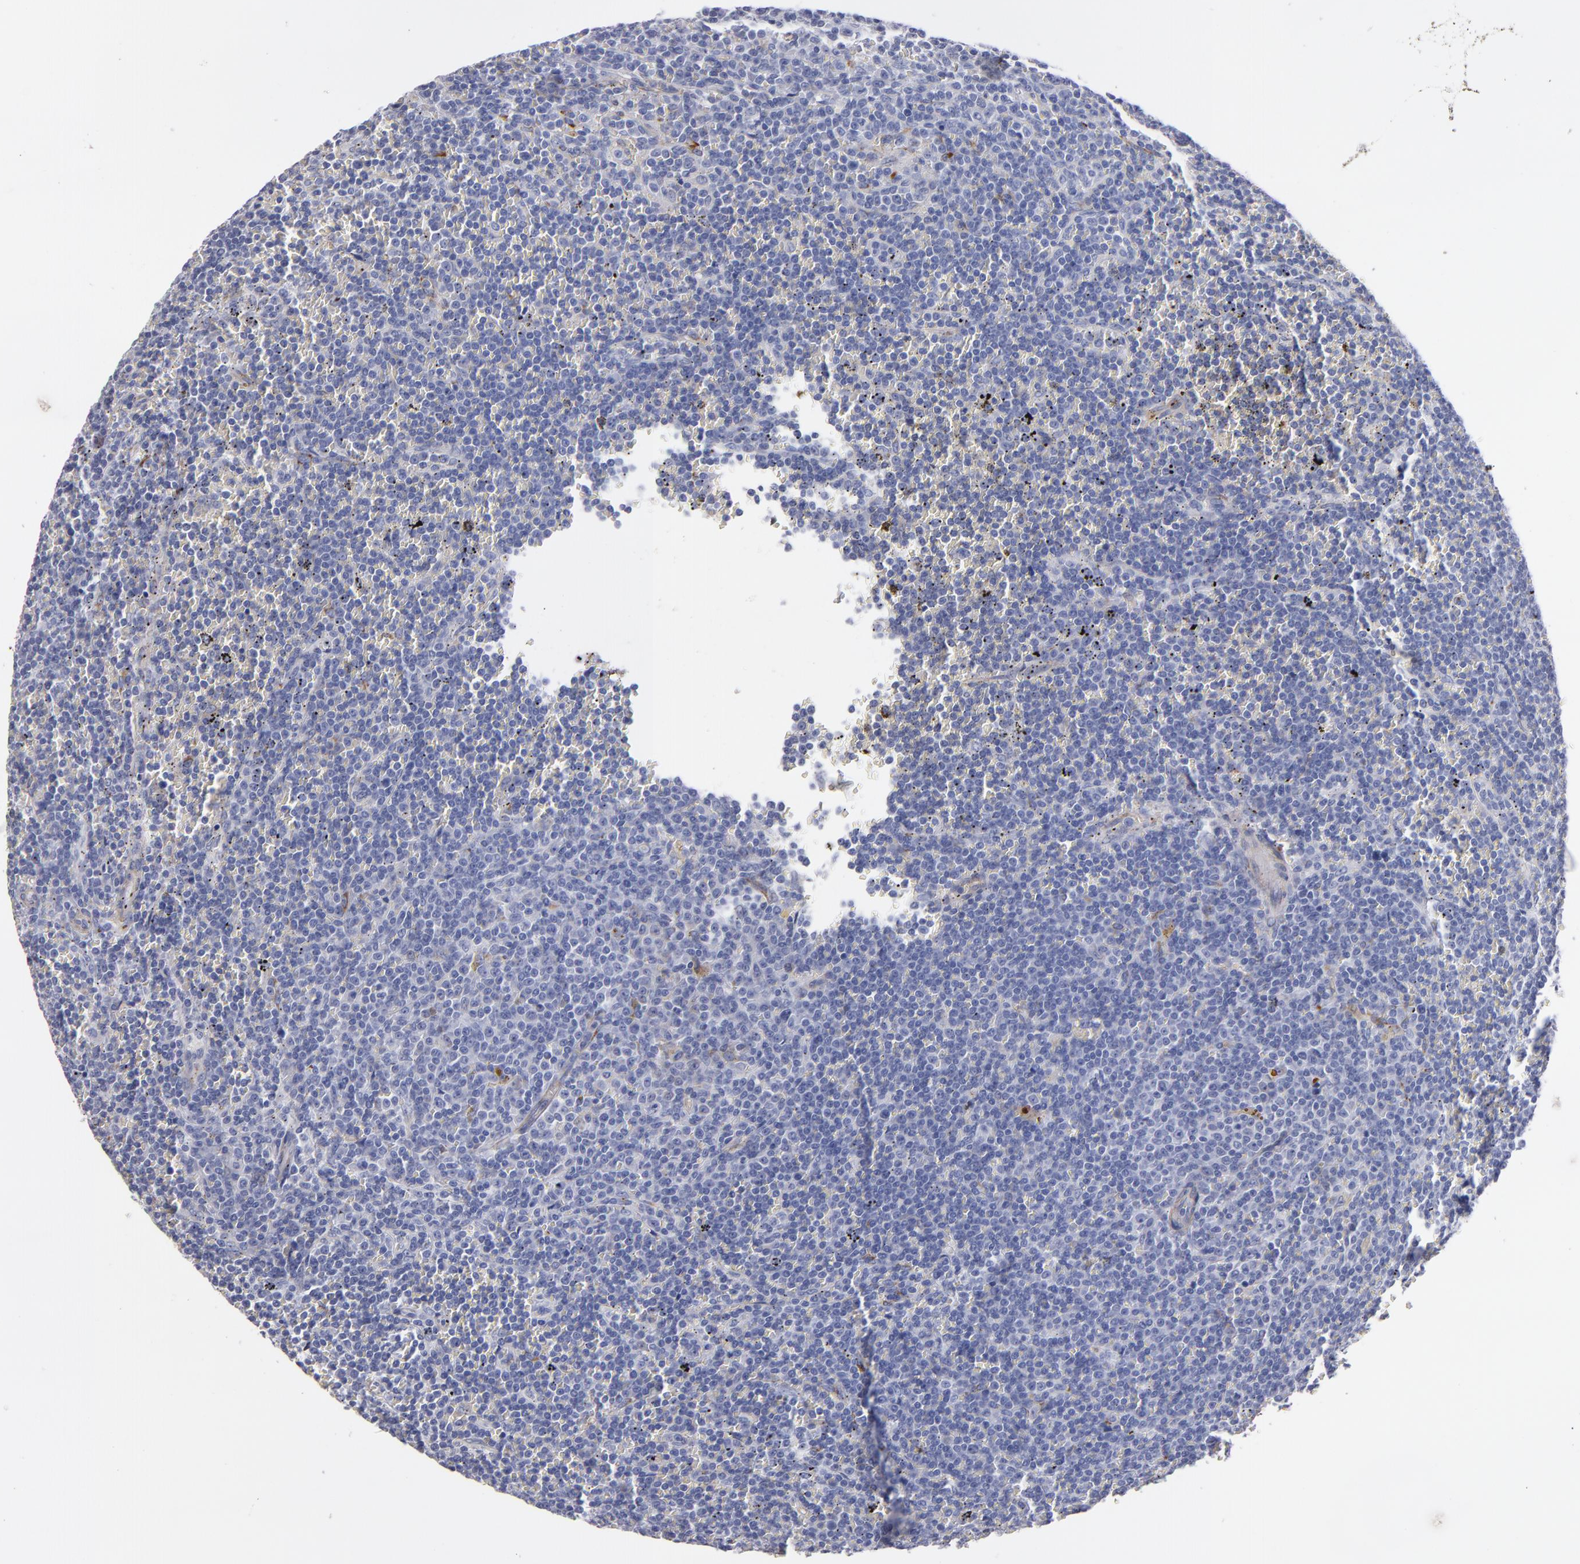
{"staining": {"intensity": "negative", "quantity": "none", "location": "none"}, "tissue": "lymphoma", "cell_type": "Tumor cells", "image_type": "cancer", "snomed": [{"axis": "morphology", "description": "Malignant lymphoma, non-Hodgkin's type, Low grade"}, {"axis": "topography", "description": "Spleen"}], "caption": "The image exhibits no significant positivity in tumor cells of malignant lymphoma, non-Hodgkin's type (low-grade). (DAB IHC, high magnification).", "gene": "LAMC1", "patient": {"sex": "male", "age": 80}}